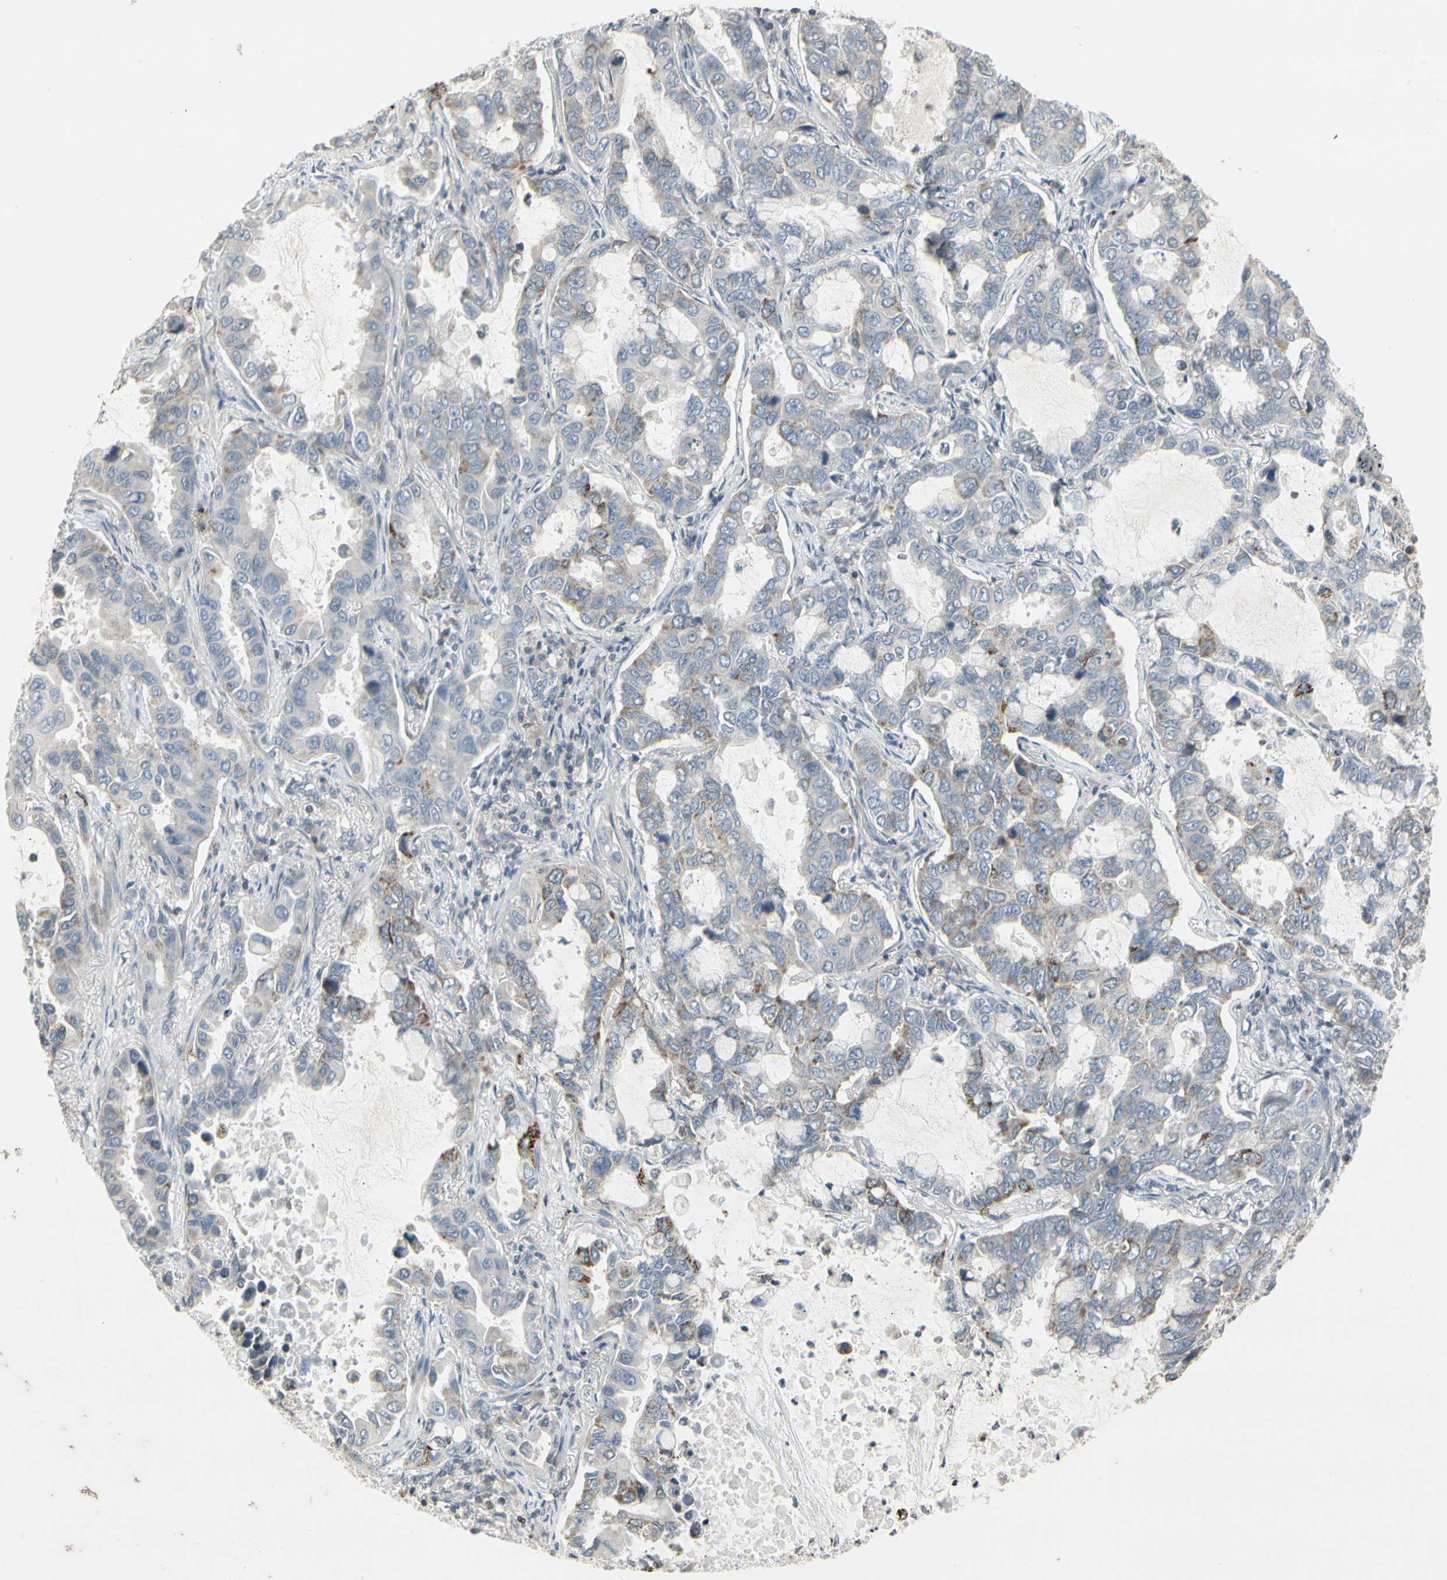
{"staining": {"intensity": "moderate", "quantity": "<25%", "location": "cytoplasmic/membranous"}, "tissue": "lung cancer", "cell_type": "Tumor cells", "image_type": "cancer", "snomed": [{"axis": "morphology", "description": "Adenocarcinoma, NOS"}, {"axis": "topography", "description": "Lung"}], "caption": "Lung adenocarcinoma stained for a protein reveals moderate cytoplasmic/membranous positivity in tumor cells.", "gene": "ARG2", "patient": {"sex": "male", "age": 64}}